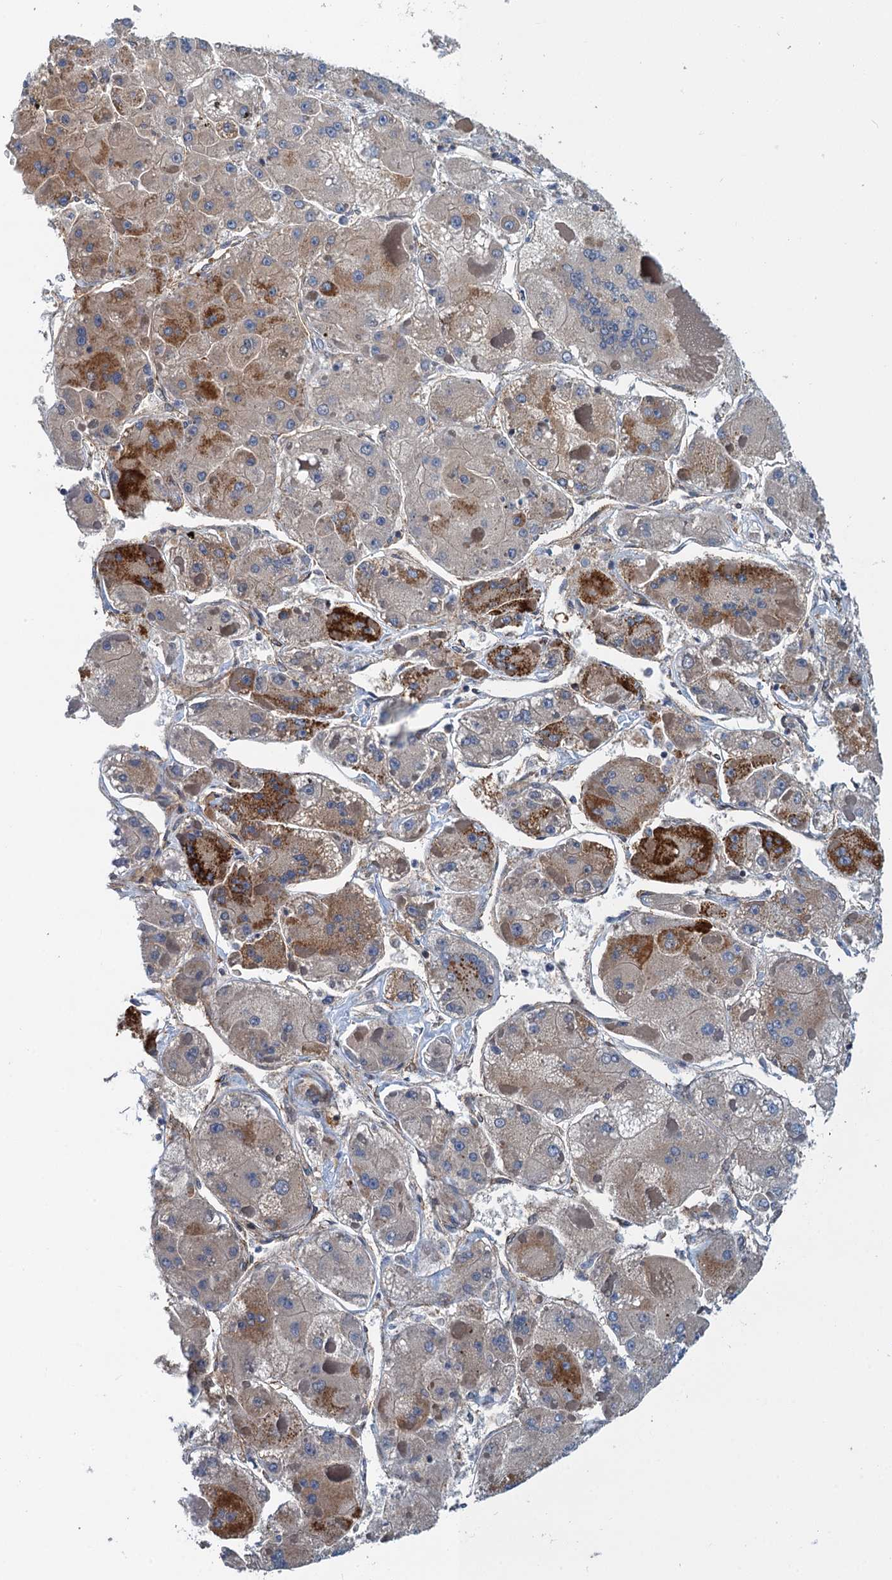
{"staining": {"intensity": "strong", "quantity": "<25%", "location": "cytoplasmic/membranous"}, "tissue": "liver cancer", "cell_type": "Tumor cells", "image_type": "cancer", "snomed": [{"axis": "morphology", "description": "Carcinoma, Hepatocellular, NOS"}, {"axis": "topography", "description": "Liver"}], "caption": "Immunohistochemistry (IHC) of human liver hepatocellular carcinoma reveals medium levels of strong cytoplasmic/membranous staining in approximately <25% of tumor cells.", "gene": "ROGDI", "patient": {"sex": "female", "age": 73}}